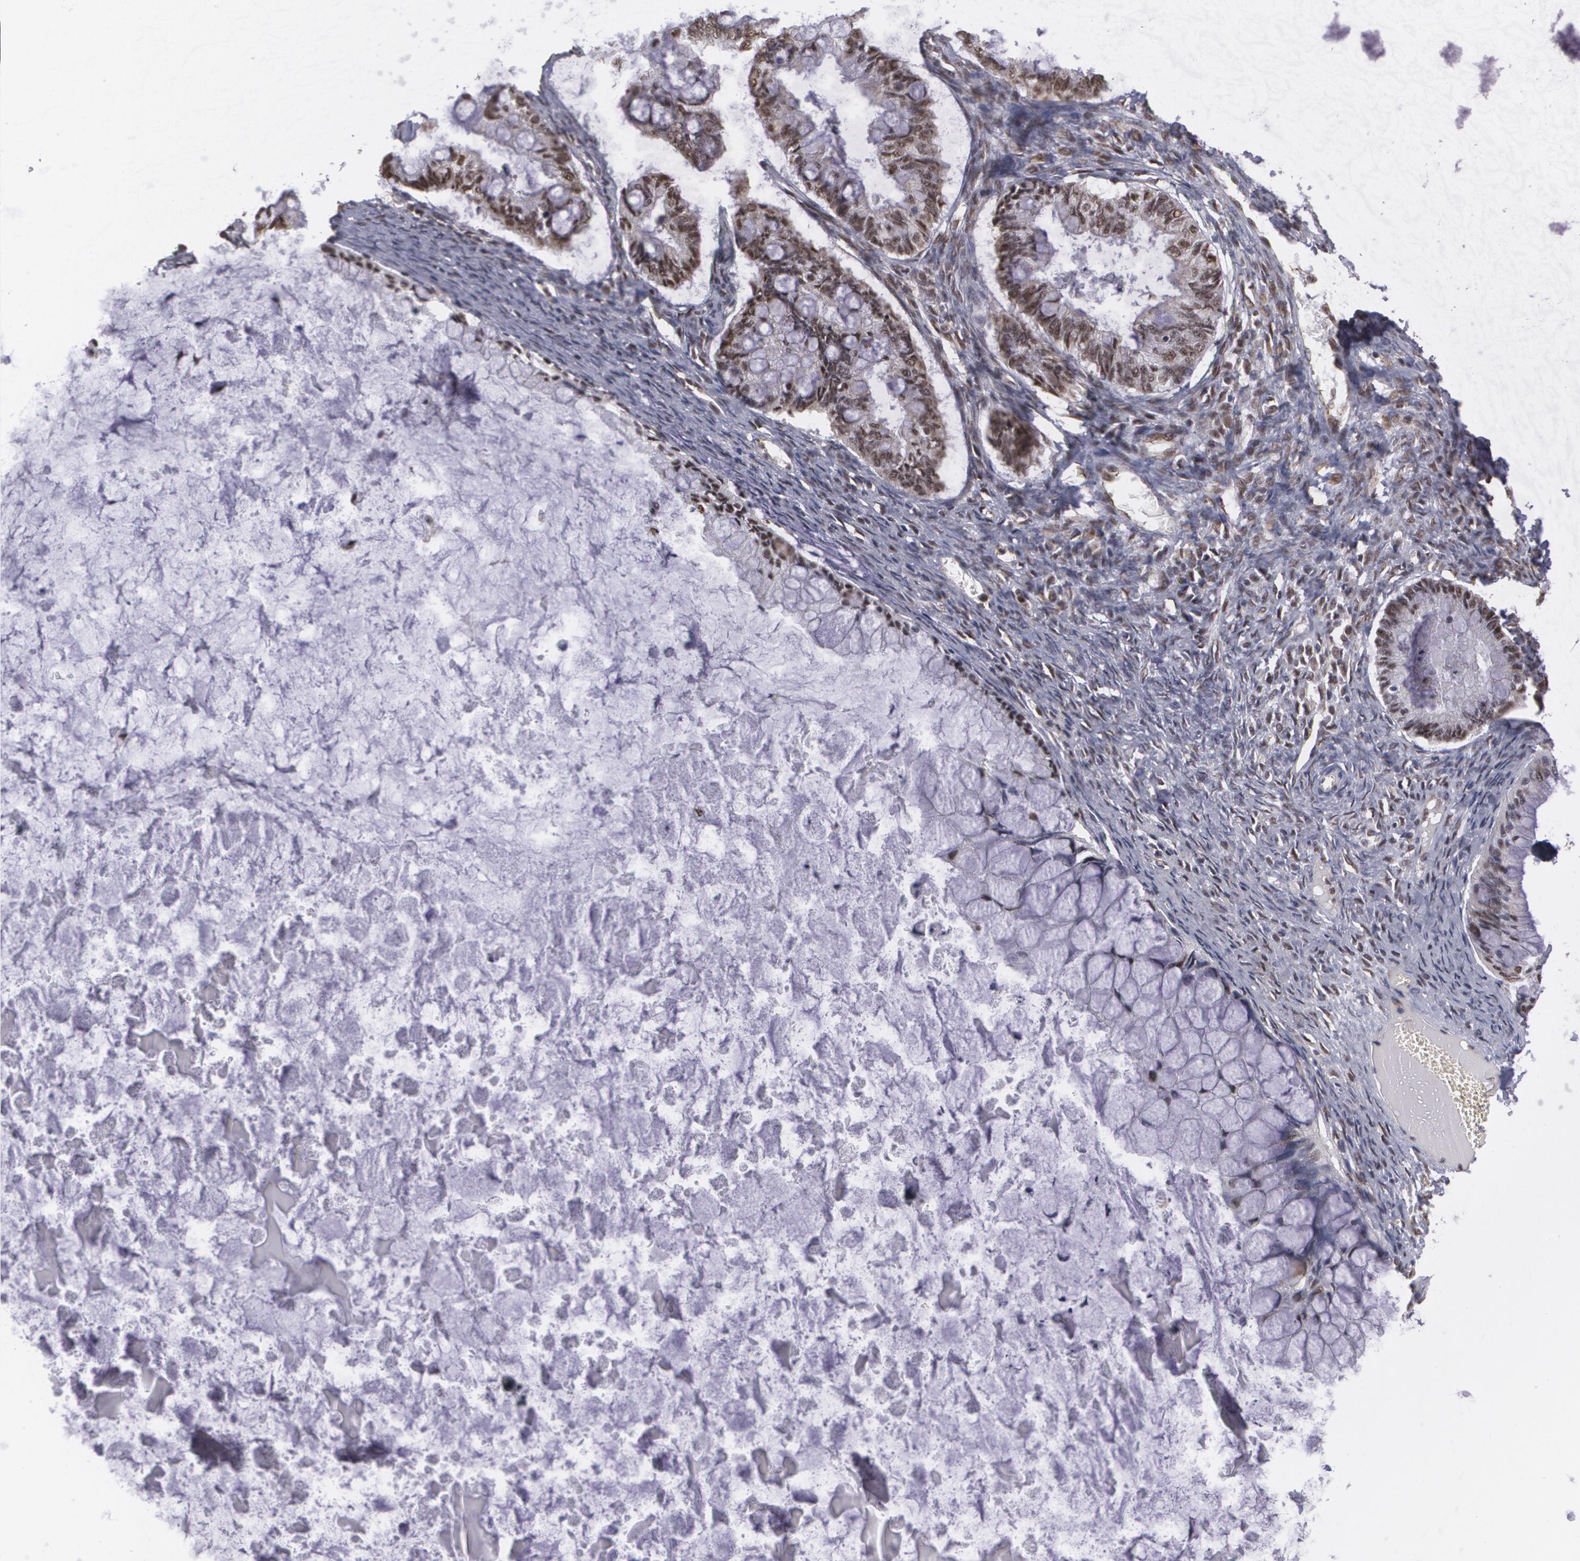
{"staining": {"intensity": "moderate", "quantity": ">75%", "location": "nuclear"}, "tissue": "ovarian cancer", "cell_type": "Tumor cells", "image_type": "cancer", "snomed": [{"axis": "morphology", "description": "Cystadenocarcinoma, mucinous, NOS"}, {"axis": "topography", "description": "Ovary"}], "caption": "High-magnification brightfield microscopy of ovarian cancer (mucinous cystadenocarcinoma) stained with DAB (brown) and counterstained with hematoxylin (blue). tumor cells exhibit moderate nuclear positivity is appreciated in about>75% of cells.", "gene": "MXD1", "patient": {"sex": "female", "age": 57}}